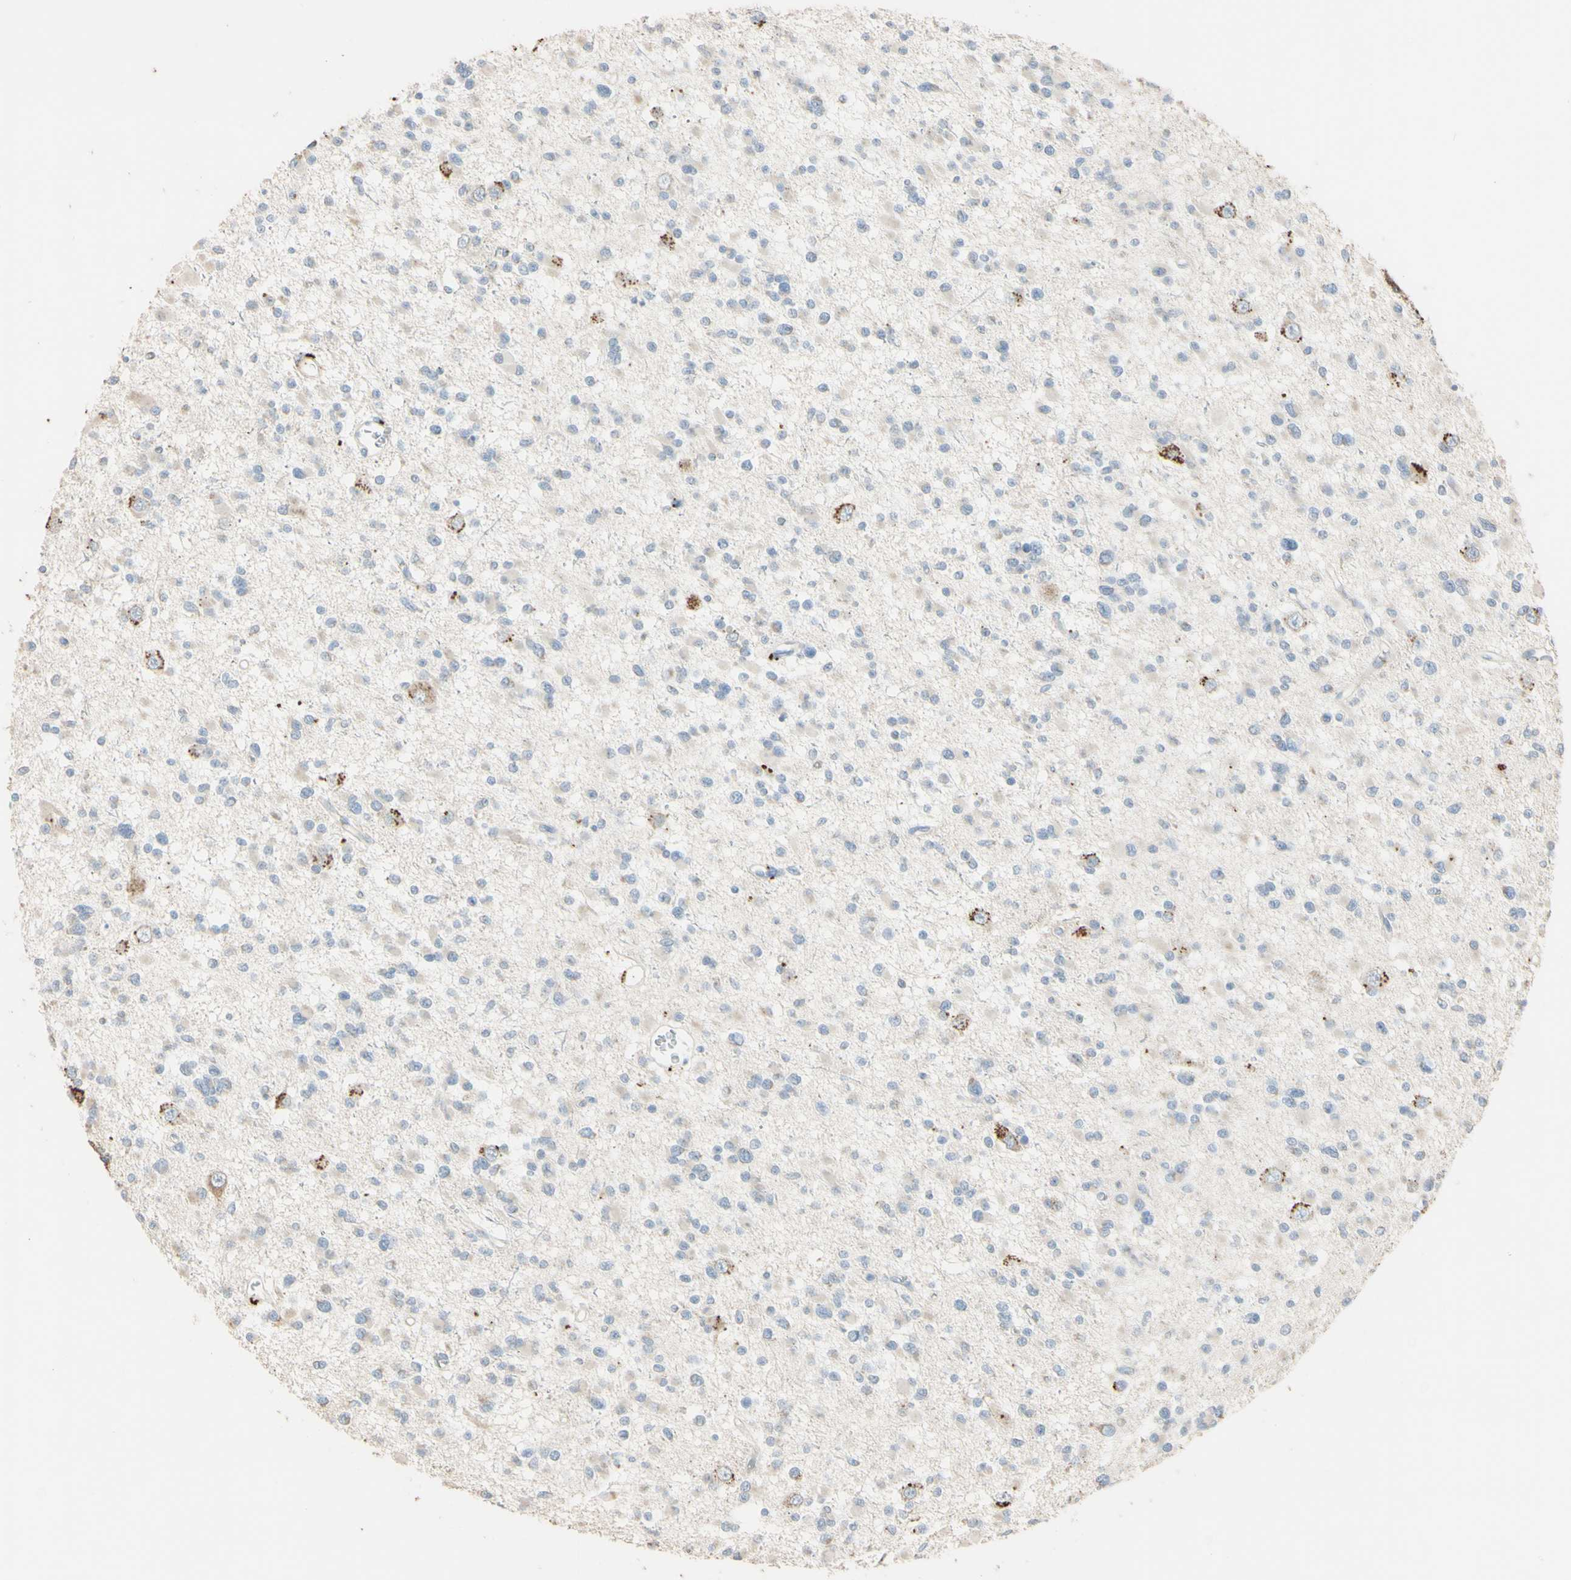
{"staining": {"intensity": "weak", "quantity": "25%-75%", "location": "cytoplasmic/membranous"}, "tissue": "glioma", "cell_type": "Tumor cells", "image_type": "cancer", "snomed": [{"axis": "morphology", "description": "Glioma, malignant, Low grade"}, {"axis": "topography", "description": "Brain"}], "caption": "Glioma tissue displays weak cytoplasmic/membranous staining in about 25%-75% of tumor cells", "gene": "ANGPTL1", "patient": {"sex": "female", "age": 22}}